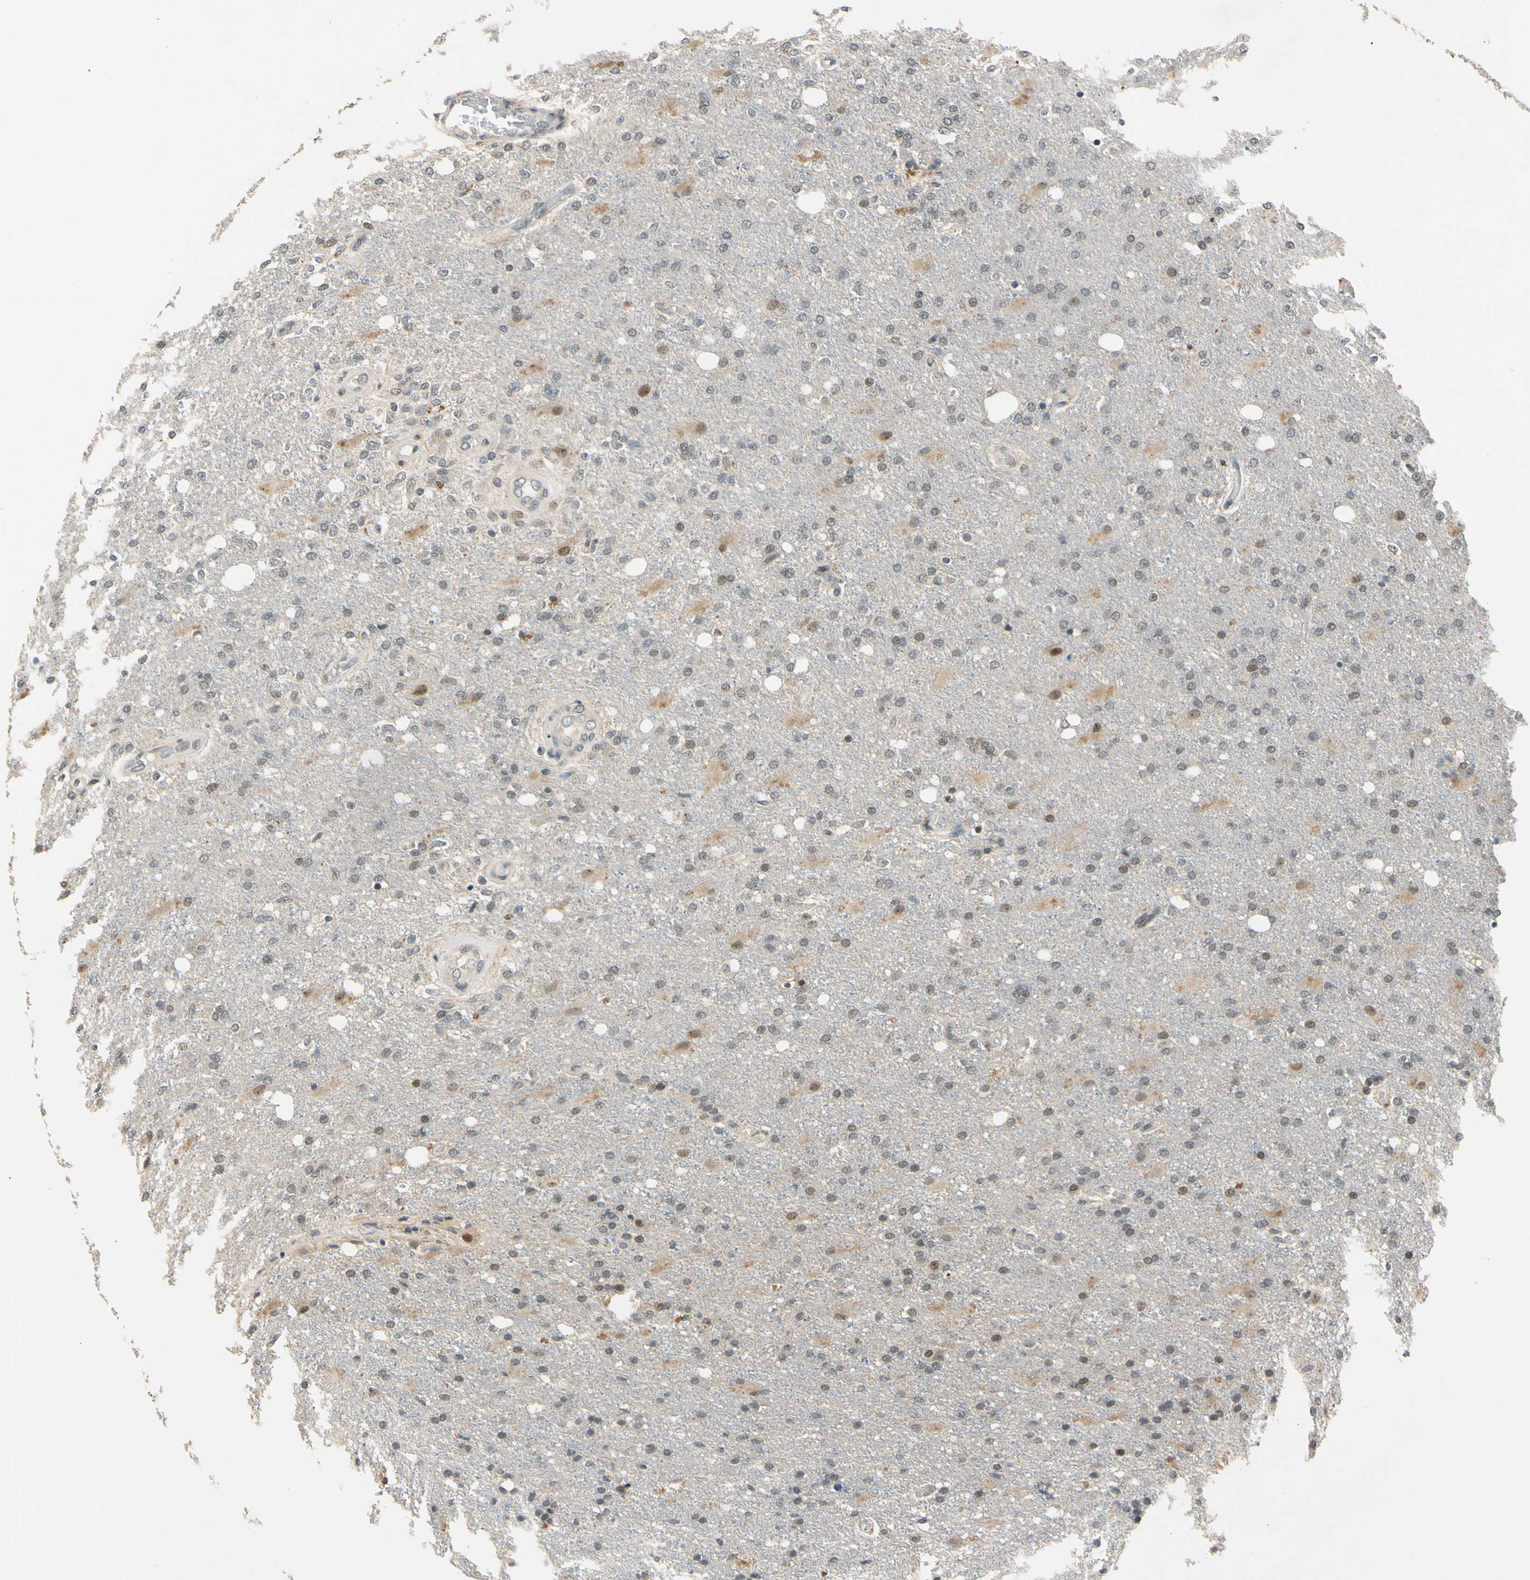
{"staining": {"intensity": "weak", "quantity": "25%-75%", "location": "cytoplasmic/membranous,nuclear"}, "tissue": "glioma", "cell_type": "Tumor cells", "image_type": "cancer", "snomed": [{"axis": "morphology", "description": "Normal tissue, NOS"}, {"axis": "morphology", "description": "Glioma, malignant, High grade"}, {"axis": "topography", "description": "Cerebral cortex"}], "caption": "Malignant high-grade glioma stained with immunohistochemistry reveals weak cytoplasmic/membranous and nuclear expression in approximately 25%-75% of tumor cells.", "gene": "RIOX2", "patient": {"sex": "male", "age": 77}}